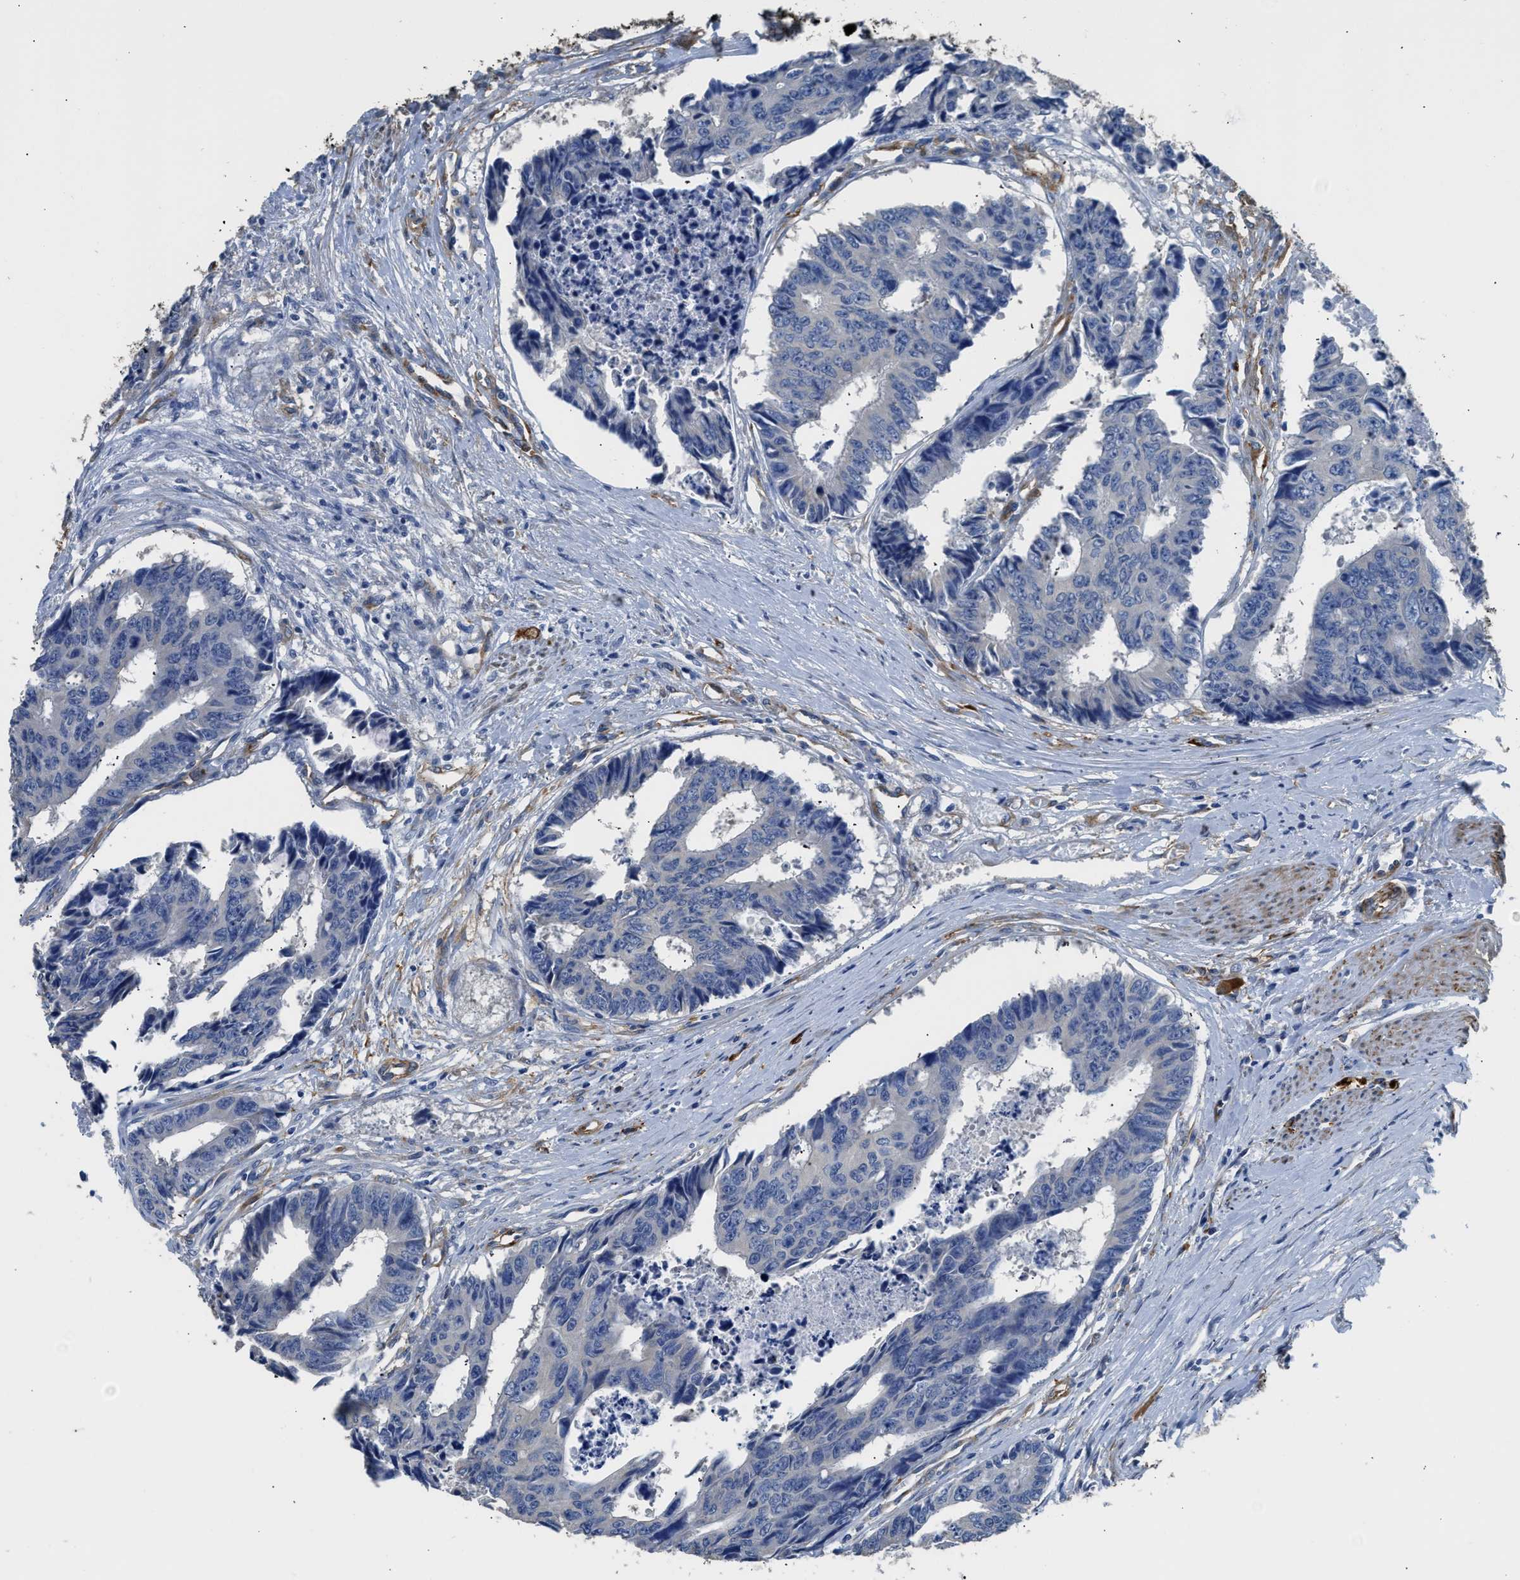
{"staining": {"intensity": "negative", "quantity": "none", "location": "none"}, "tissue": "colorectal cancer", "cell_type": "Tumor cells", "image_type": "cancer", "snomed": [{"axis": "morphology", "description": "Adenocarcinoma, NOS"}, {"axis": "topography", "description": "Rectum"}], "caption": "Immunohistochemistry (IHC) histopathology image of neoplastic tissue: colorectal cancer (adenocarcinoma) stained with DAB (3,3'-diaminobenzidine) displays no significant protein staining in tumor cells.", "gene": "ZSWIM5", "patient": {"sex": "male", "age": 84}}